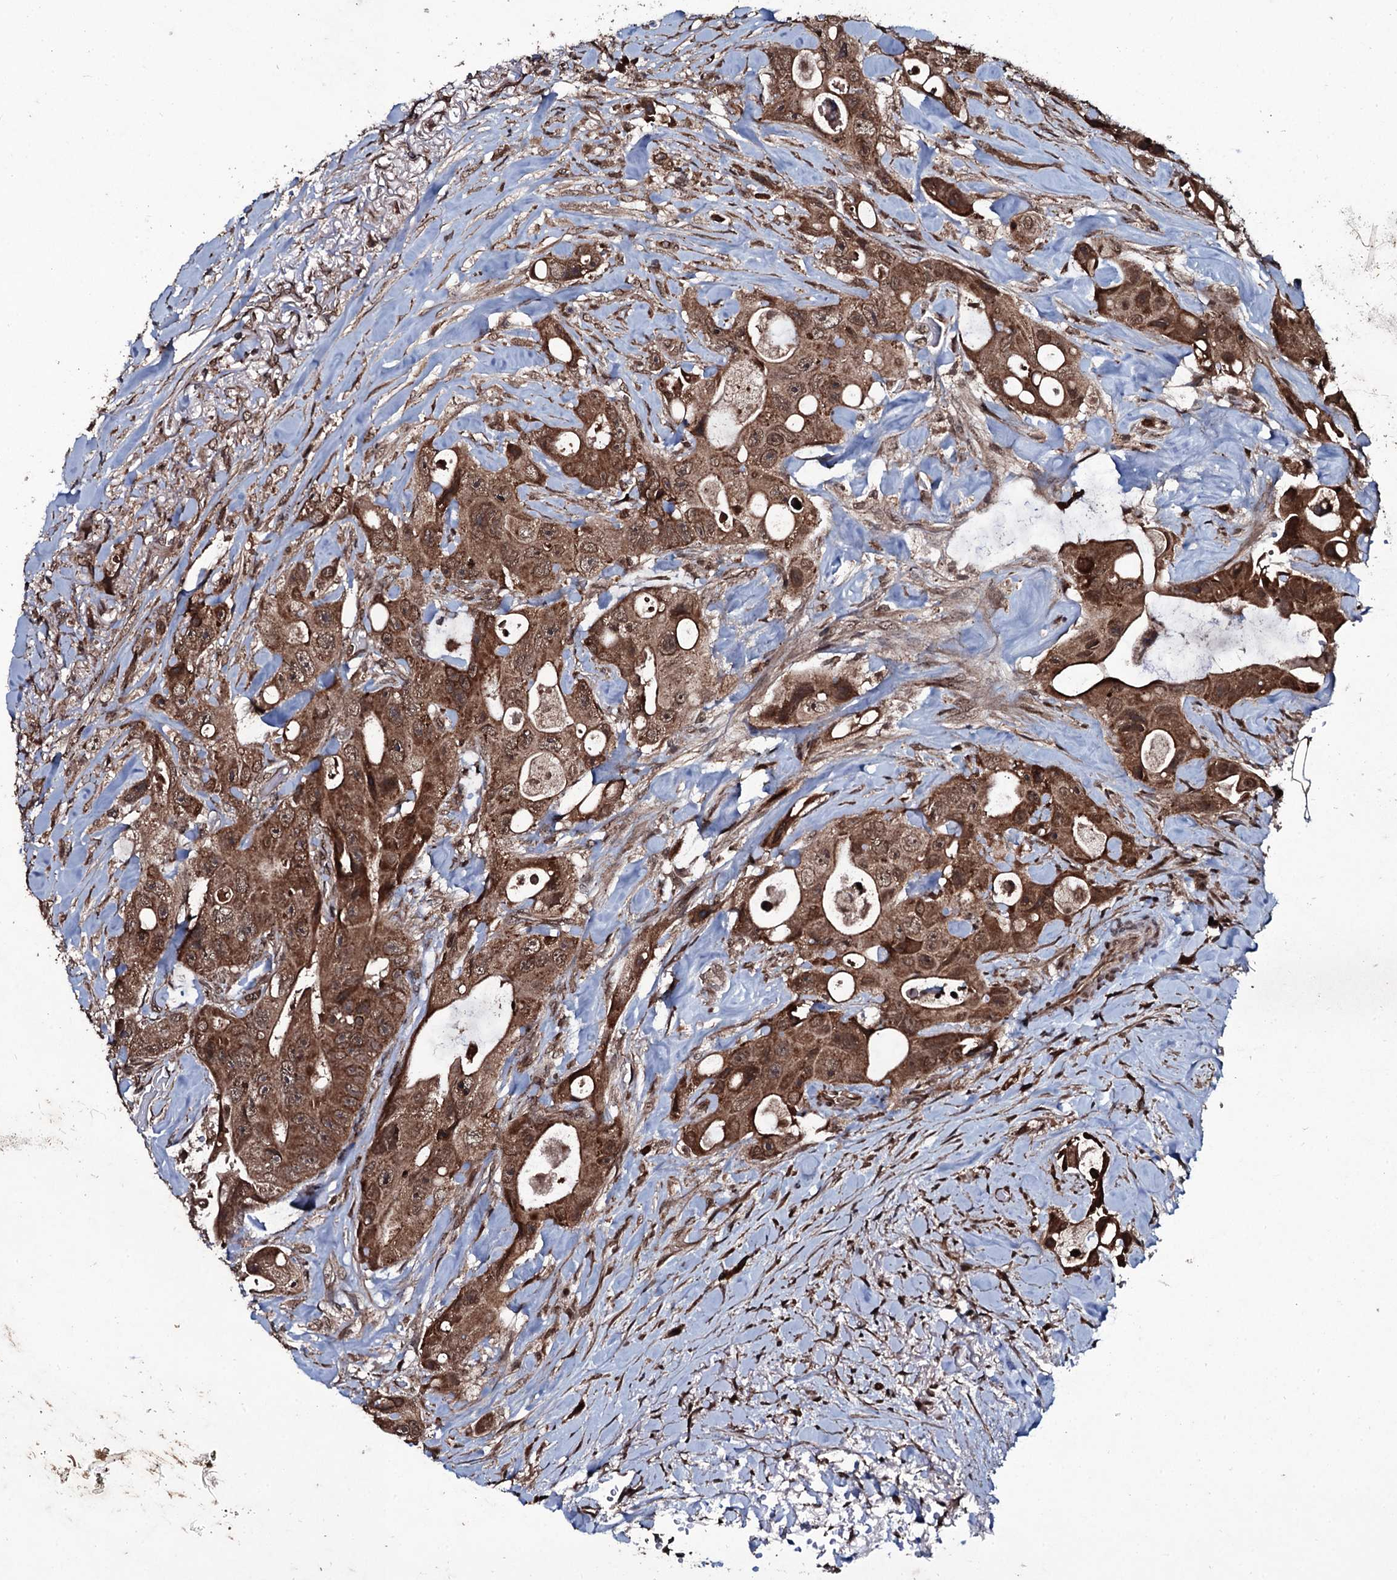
{"staining": {"intensity": "strong", "quantity": ">75%", "location": "cytoplasmic/membranous,nuclear"}, "tissue": "colorectal cancer", "cell_type": "Tumor cells", "image_type": "cancer", "snomed": [{"axis": "morphology", "description": "Adenocarcinoma, NOS"}, {"axis": "topography", "description": "Colon"}], "caption": "A brown stain labels strong cytoplasmic/membranous and nuclear staining of a protein in adenocarcinoma (colorectal) tumor cells. The protein is stained brown, and the nuclei are stained in blue (DAB (3,3'-diaminobenzidine) IHC with brightfield microscopy, high magnification).", "gene": "MRPS31", "patient": {"sex": "female", "age": 46}}